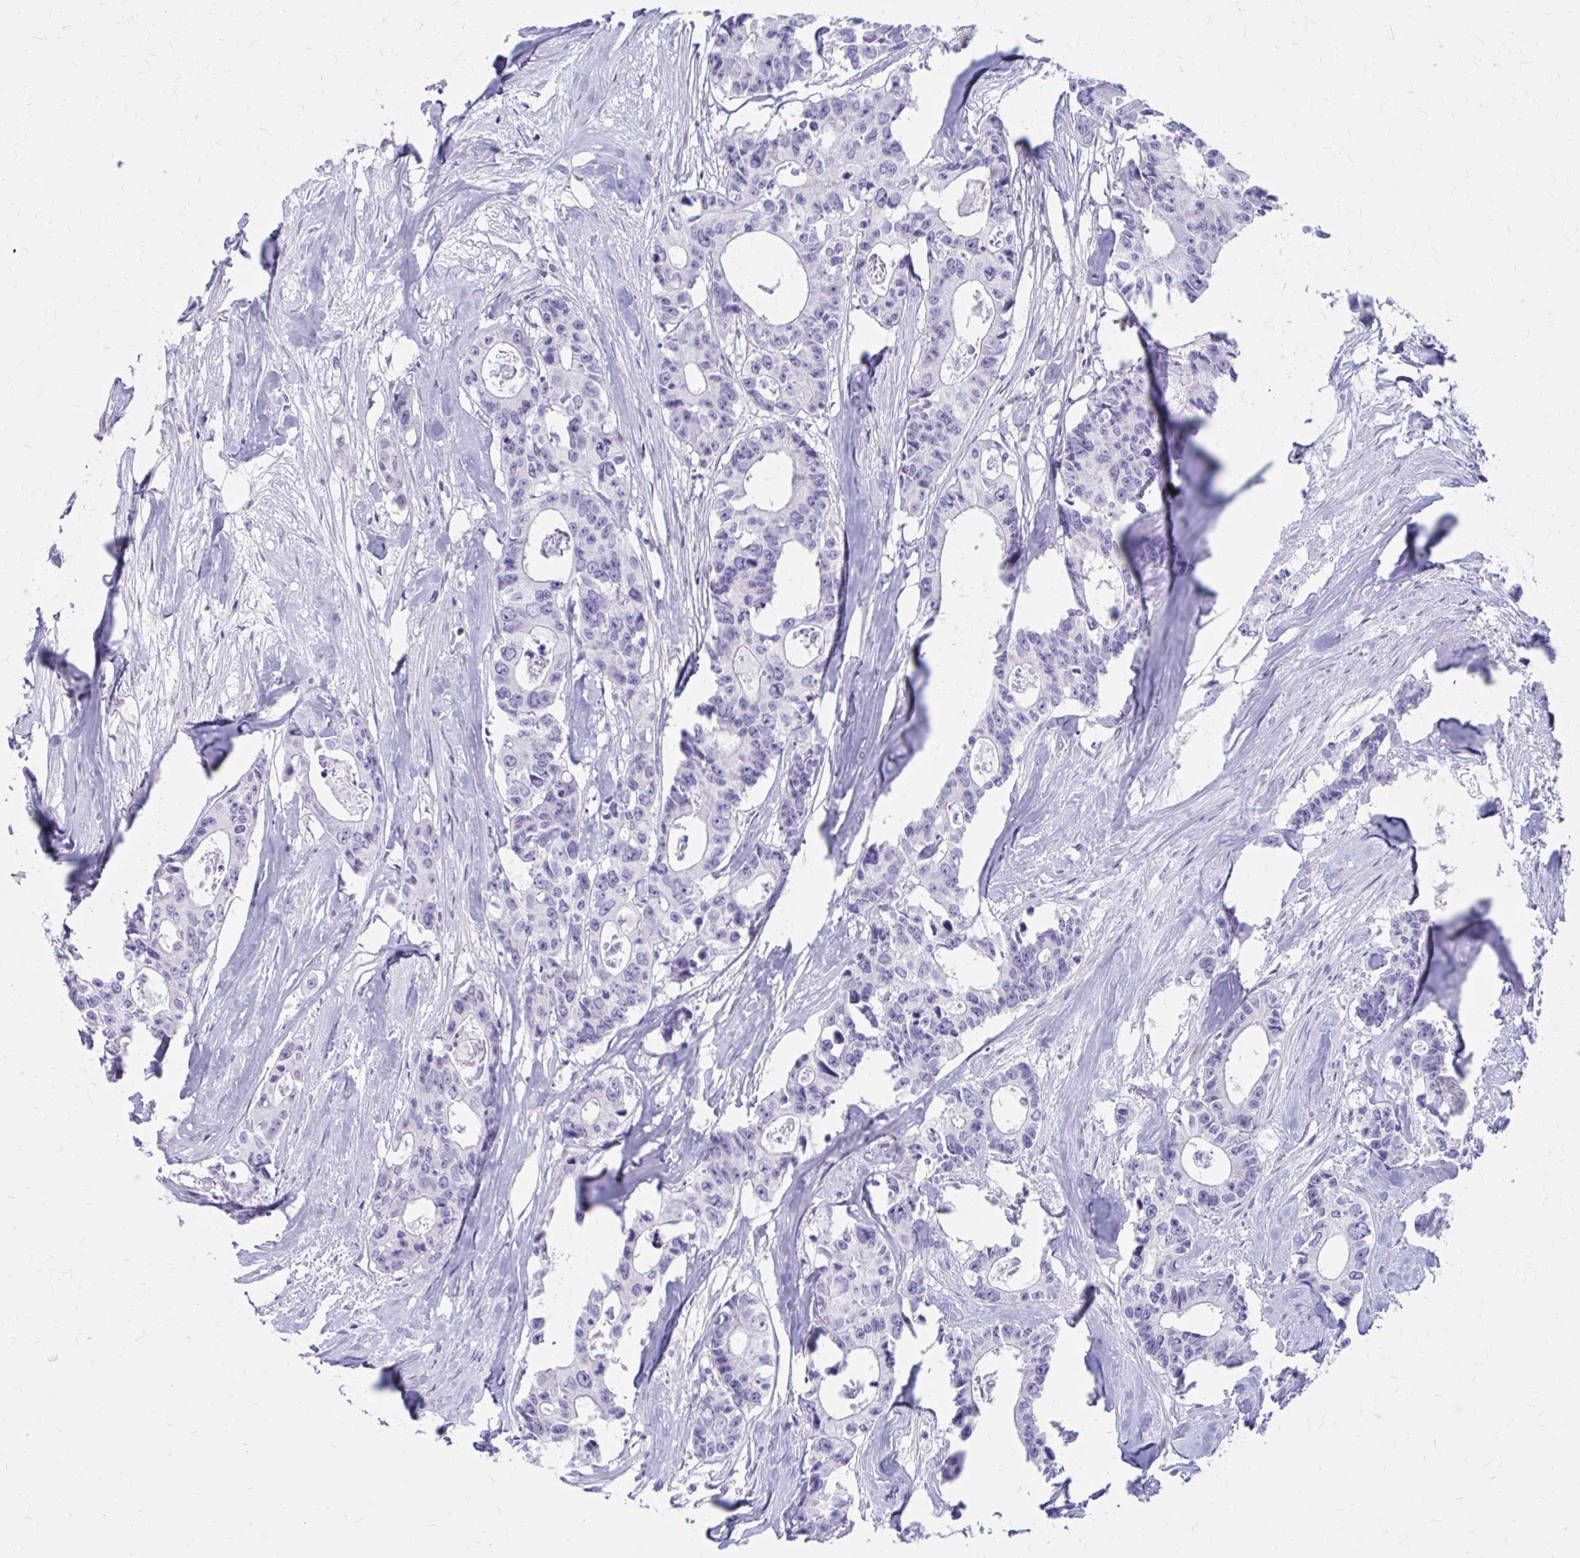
{"staining": {"intensity": "negative", "quantity": "none", "location": "none"}, "tissue": "colorectal cancer", "cell_type": "Tumor cells", "image_type": "cancer", "snomed": [{"axis": "morphology", "description": "Adenocarcinoma, NOS"}, {"axis": "topography", "description": "Rectum"}], "caption": "This is an immunohistochemistry image of colorectal cancer (adenocarcinoma). There is no expression in tumor cells.", "gene": "CLIC2", "patient": {"sex": "male", "age": 57}}